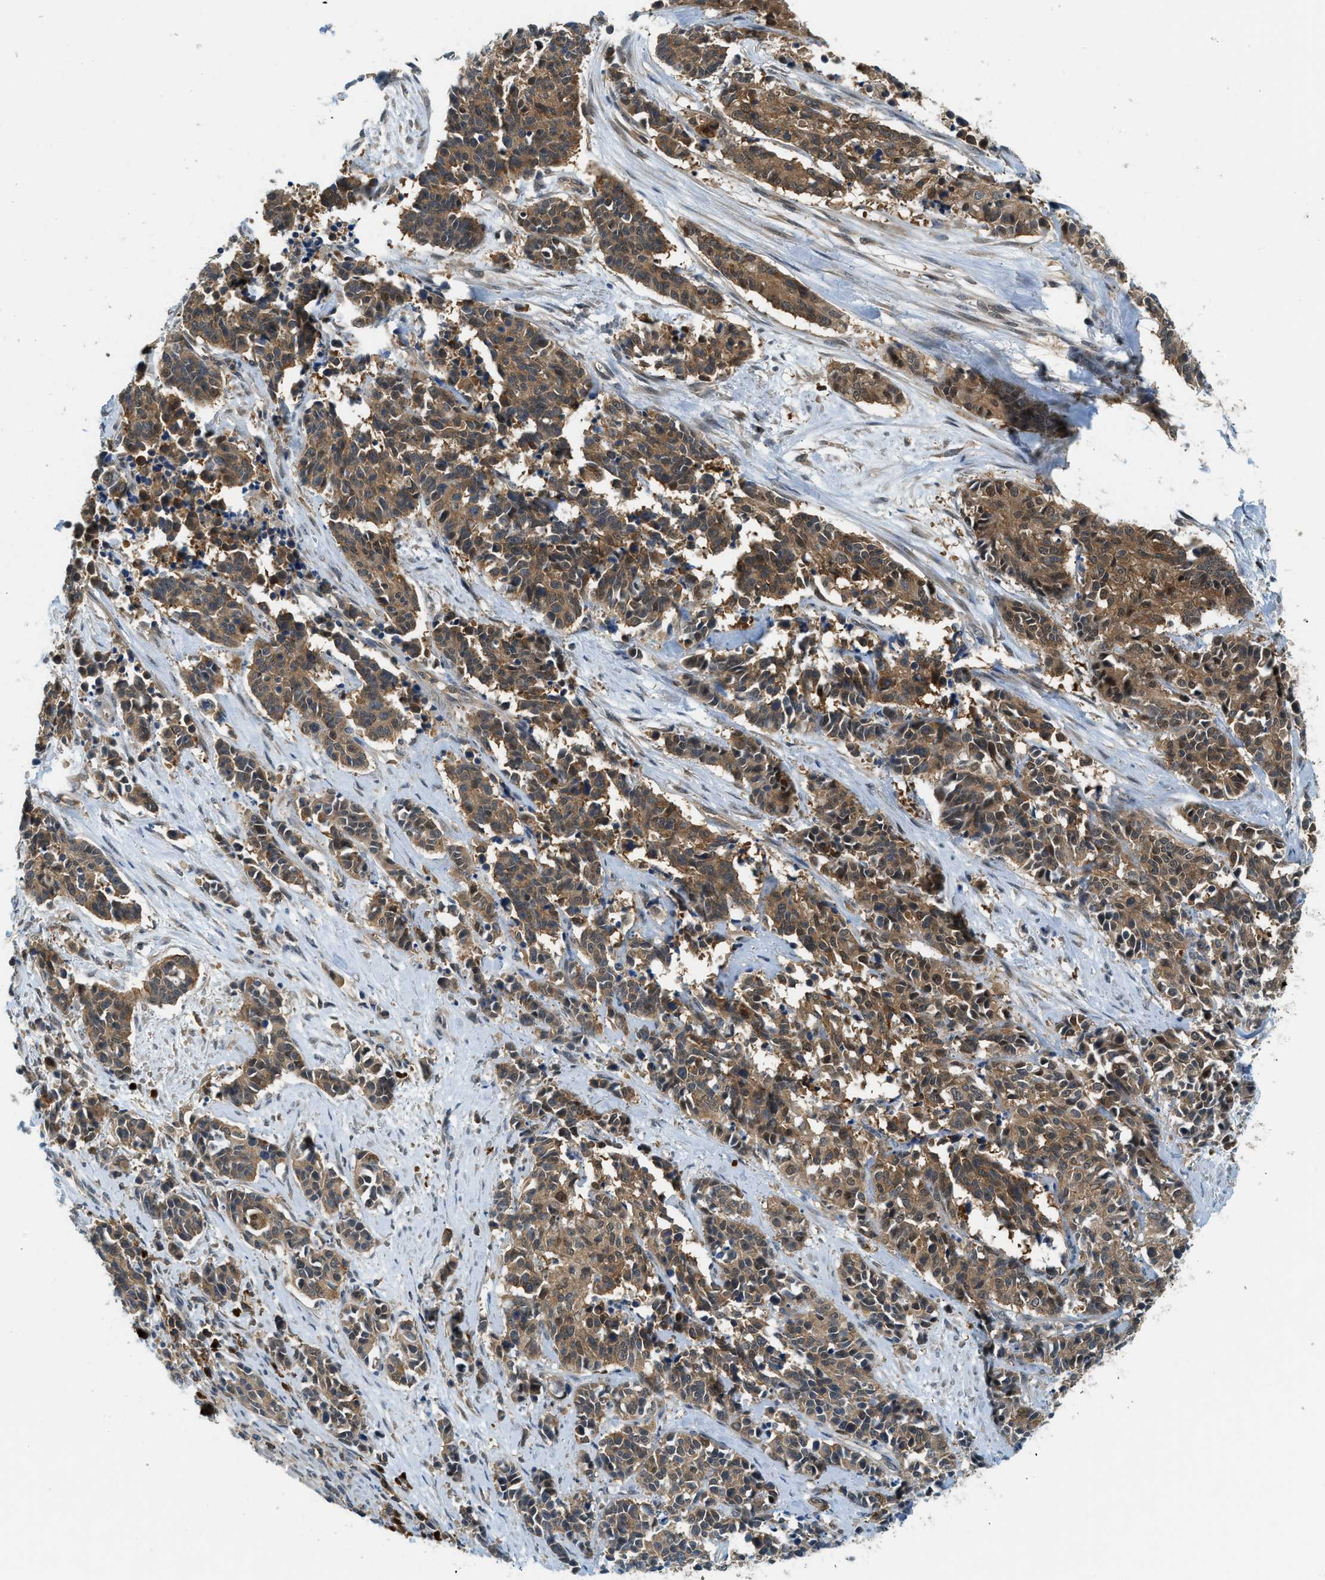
{"staining": {"intensity": "moderate", "quantity": ">75%", "location": "cytoplasmic/membranous,nuclear"}, "tissue": "cervical cancer", "cell_type": "Tumor cells", "image_type": "cancer", "snomed": [{"axis": "morphology", "description": "Squamous cell carcinoma, NOS"}, {"axis": "topography", "description": "Cervix"}], "caption": "An immunohistochemistry (IHC) photomicrograph of neoplastic tissue is shown. Protein staining in brown shows moderate cytoplasmic/membranous and nuclear positivity in squamous cell carcinoma (cervical) within tumor cells.", "gene": "GMPPB", "patient": {"sex": "female", "age": 35}}